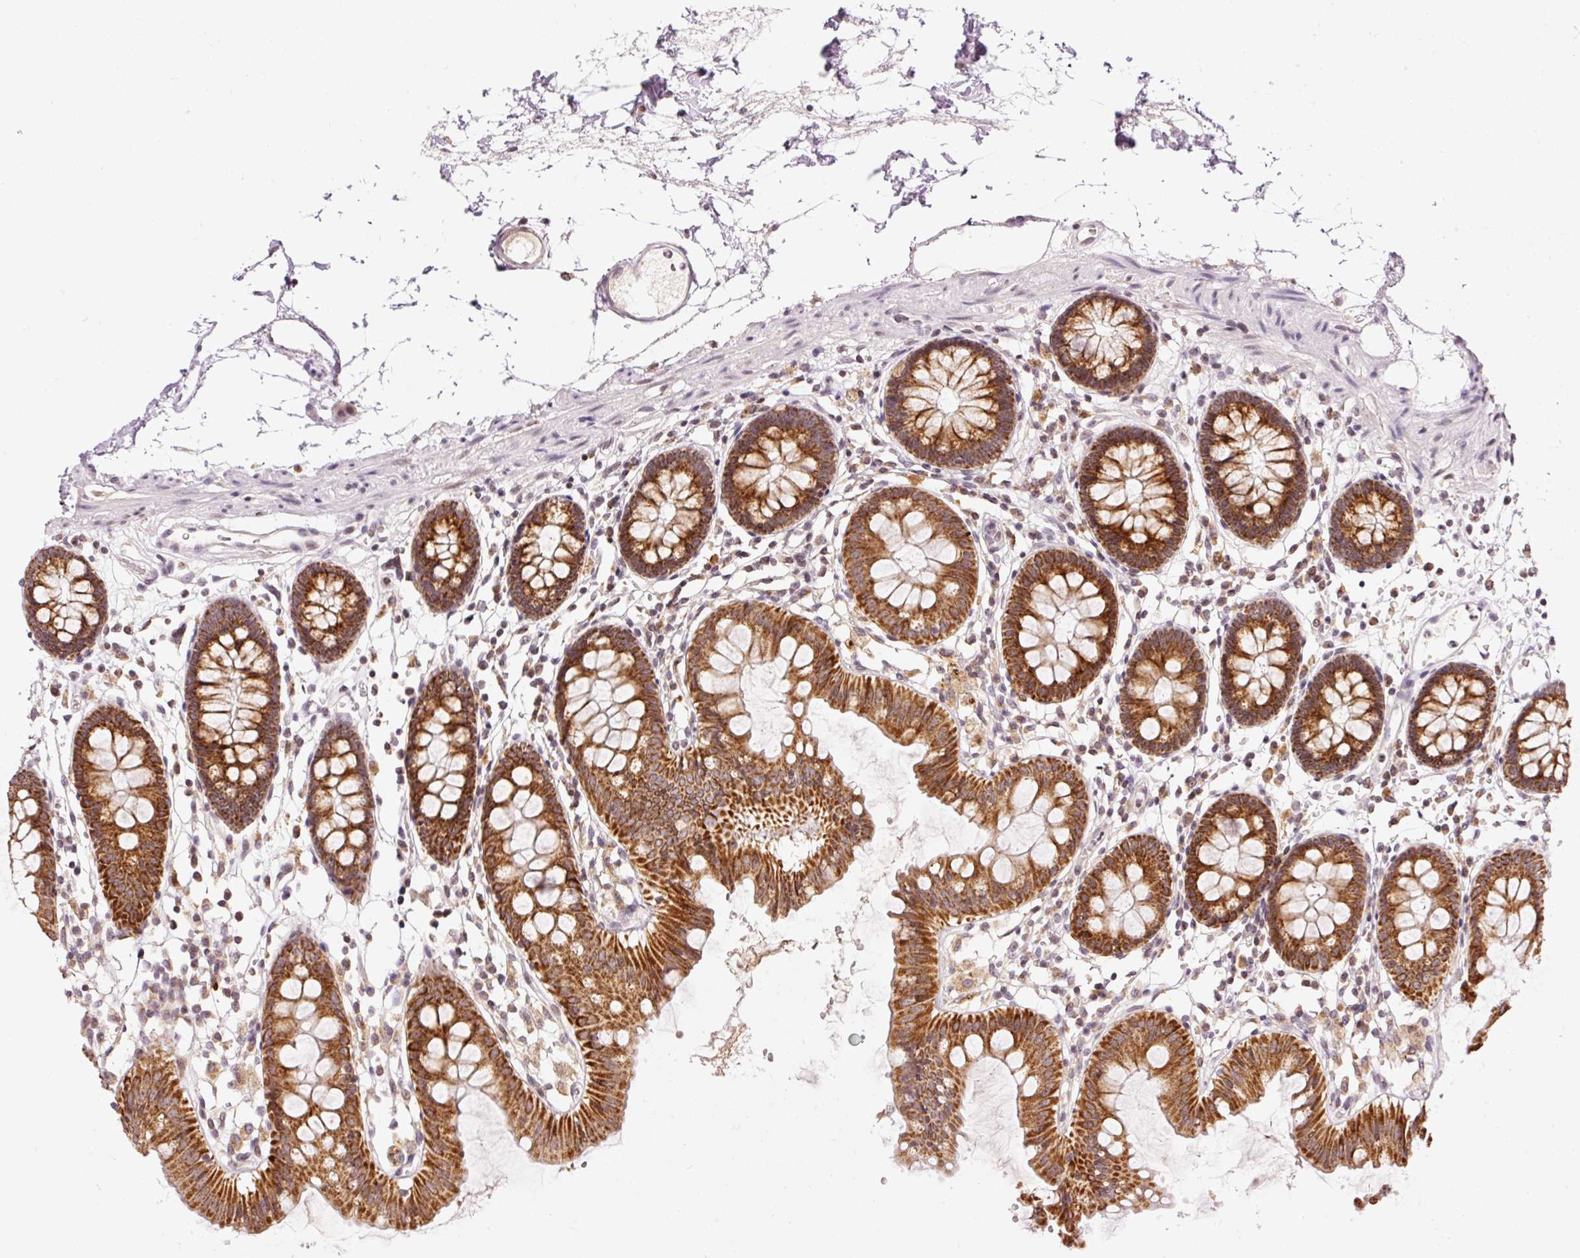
{"staining": {"intensity": "weak", "quantity": "25%-75%", "location": "cytoplasmic/membranous"}, "tissue": "colon", "cell_type": "Endothelial cells", "image_type": "normal", "snomed": [{"axis": "morphology", "description": "Normal tissue, NOS"}, {"axis": "topography", "description": "Colon"}], "caption": "Unremarkable colon displays weak cytoplasmic/membranous positivity in approximately 25%-75% of endothelial cells The staining was performed using DAB to visualize the protein expression in brown, while the nuclei were stained in blue with hematoxylin (Magnification: 20x)..", "gene": "ABHD11", "patient": {"sex": "female", "age": 84}}